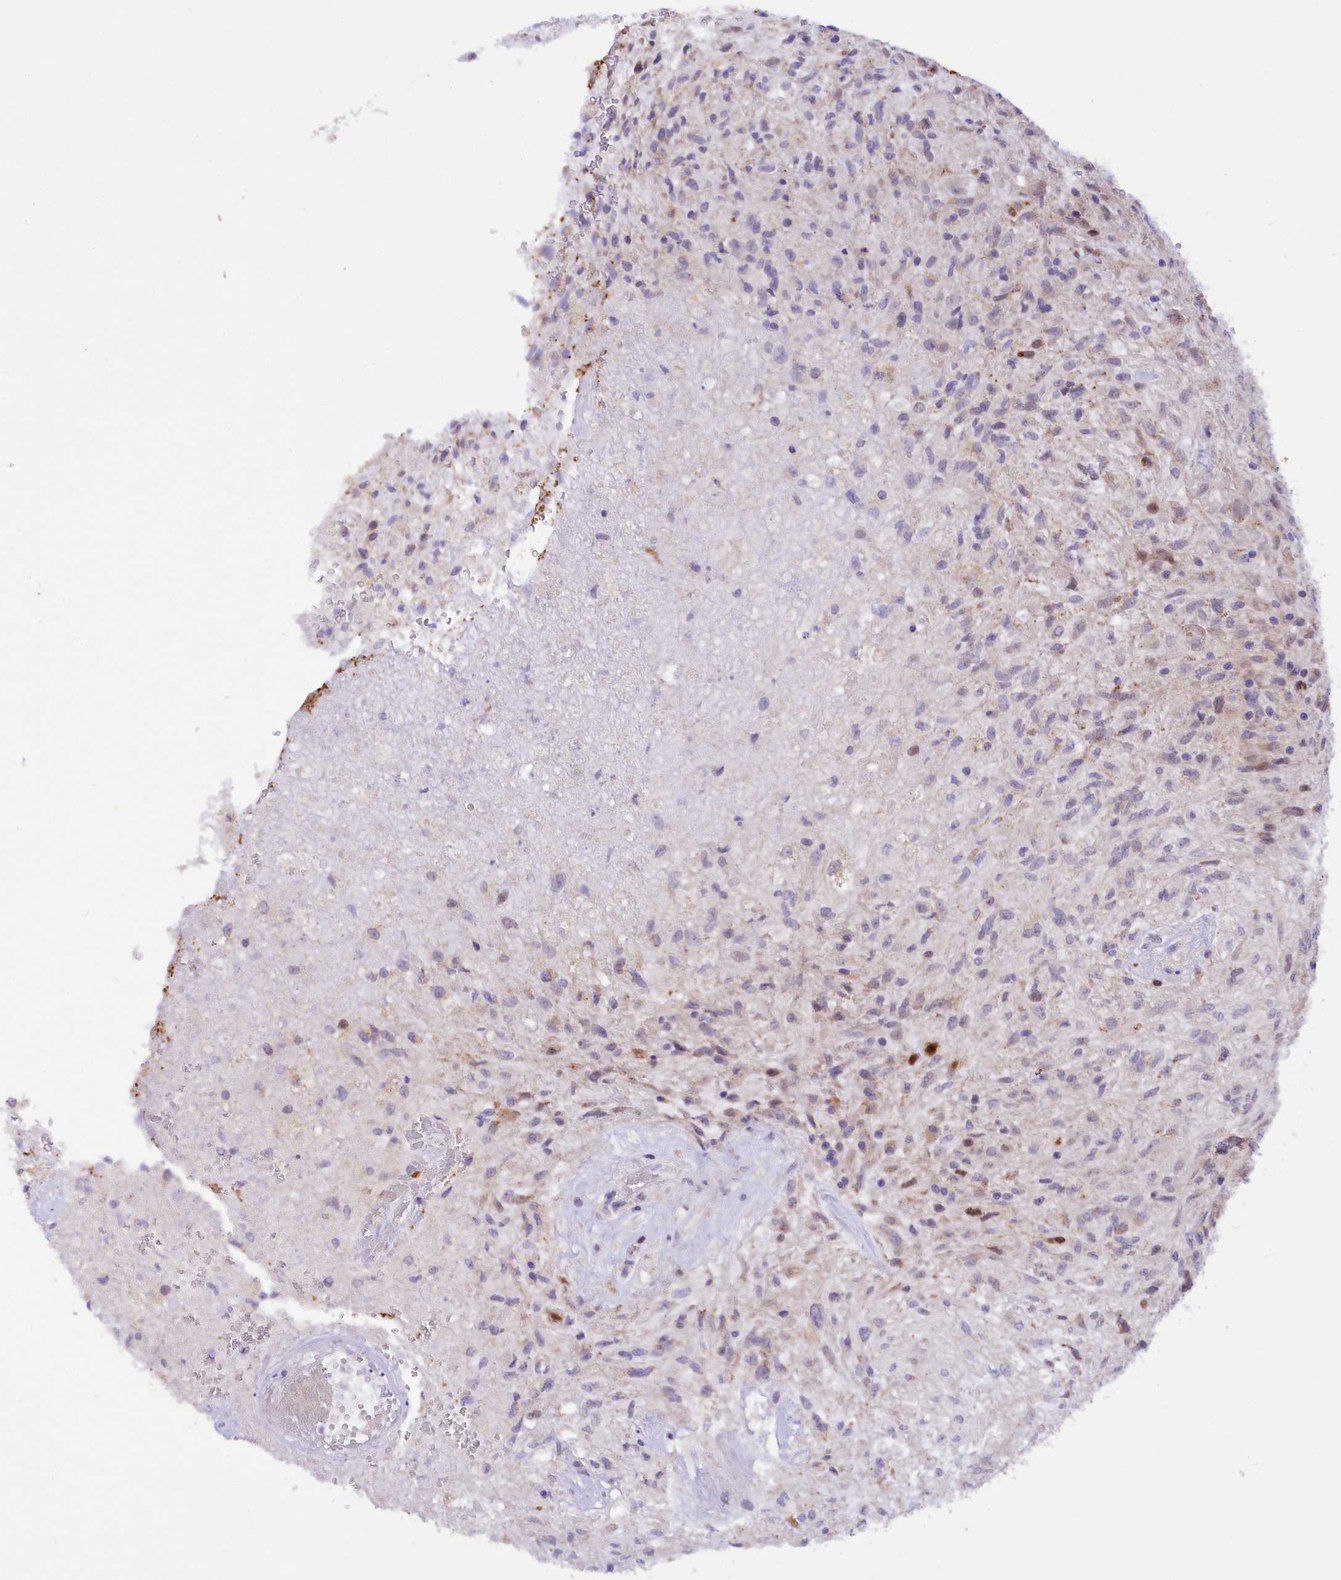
{"staining": {"intensity": "negative", "quantity": "none", "location": "none"}, "tissue": "glioma", "cell_type": "Tumor cells", "image_type": "cancer", "snomed": [{"axis": "morphology", "description": "Glioma, malignant, High grade"}, {"axis": "topography", "description": "Brain"}], "caption": "Tumor cells show no significant protein staining in malignant glioma (high-grade).", "gene": "PKIA", "patient": {"sex": "male", "age": 56}}